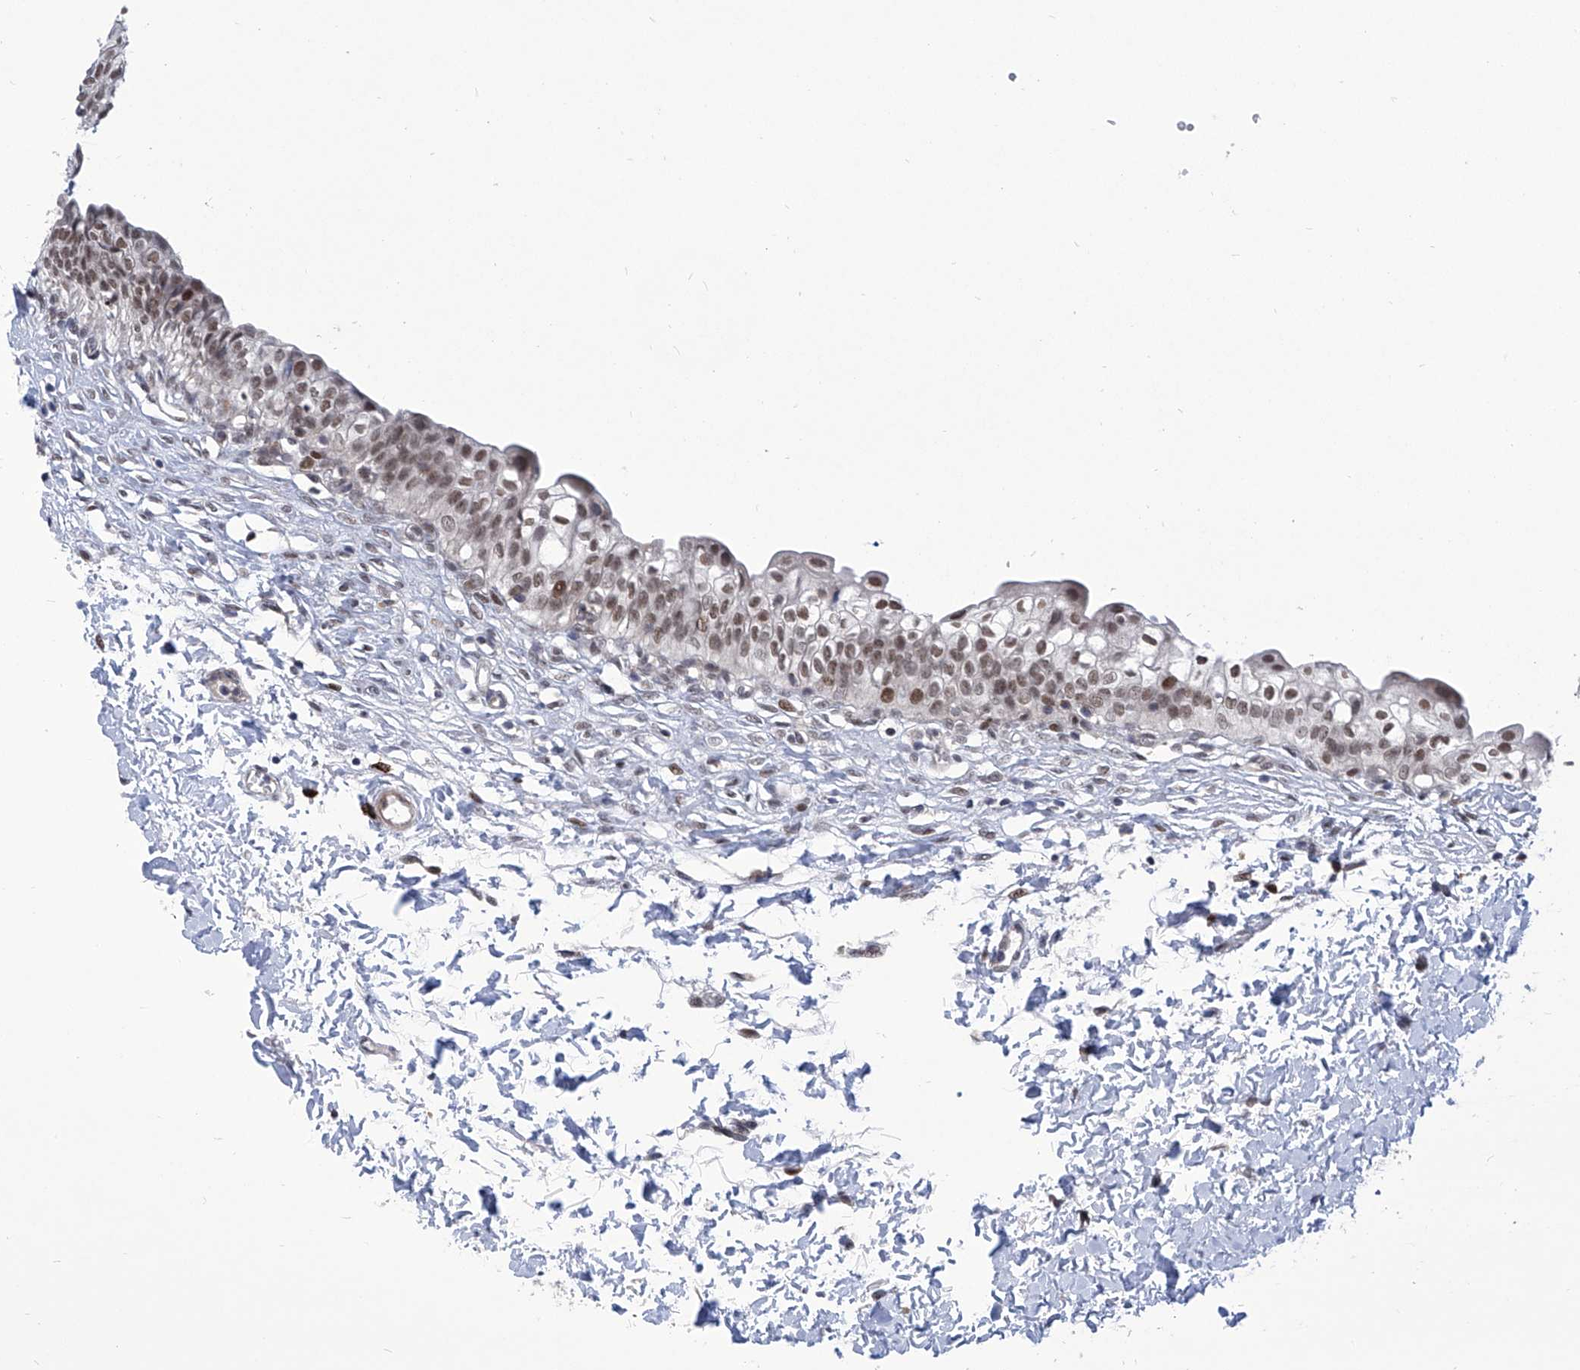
{"staining": {"intensity": "moderate", "quantity": ">75%", "location": "nuclear"}, "tissue": "urinary bladder", "cell_type": "Urothelial cells", "image_type": "normal", "snomed": [{"axis": "morphology", "description": "Normal tissue, NOS"}, {"axis": "topography", "description": "Urinary bladder"}], "caption": "Approximately >75% of urothelial cells in benign urinary bladder display moderate nuclear protein positivity as visualized by brown immunohistochemical staining.", "gene": "CEP290", "patient": {"sex": "male", "age": 55}}